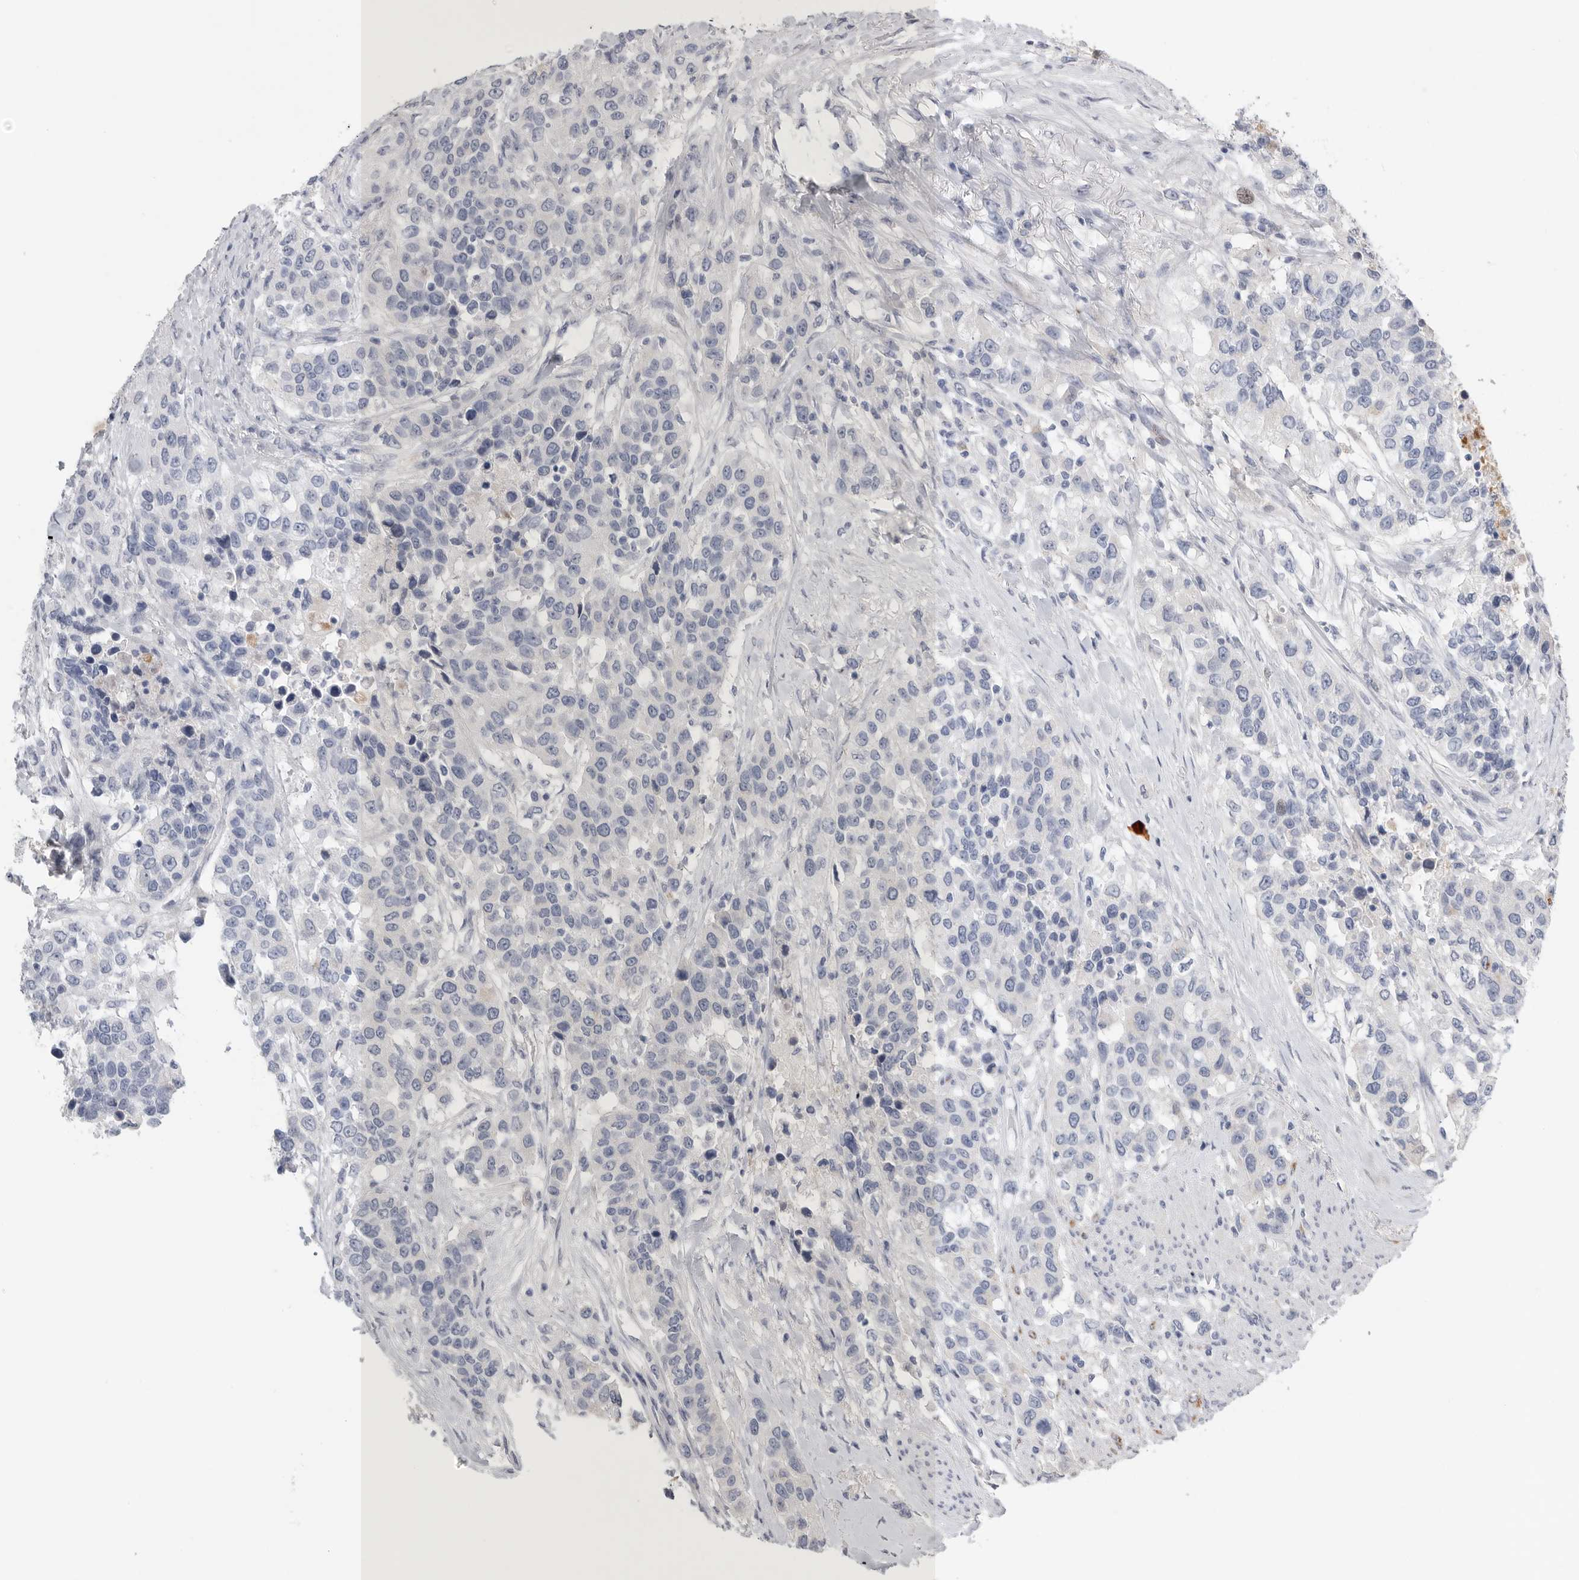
{"staining": {"intensity": "negative", "quantity": "none", "location": "none"}, "tissue": "urothelial cancer", "cell_type": "Tumor cells", "image_type": "cancer", "snomed": [{"axis": "morphology", "description": "Urothelial carcinoma, High grade"}, {"axis": "topography", "description": "Urinary bladder"}], "caption": "The IHC photomicrograph has no significant staining in tumor cells of urothelial cancer tissue. (DAB immunohistochemistry (IHC) with hematoxylin counter stain).", "gene": "TIMP1", "patient": {"sex": "female", "age": 80}}